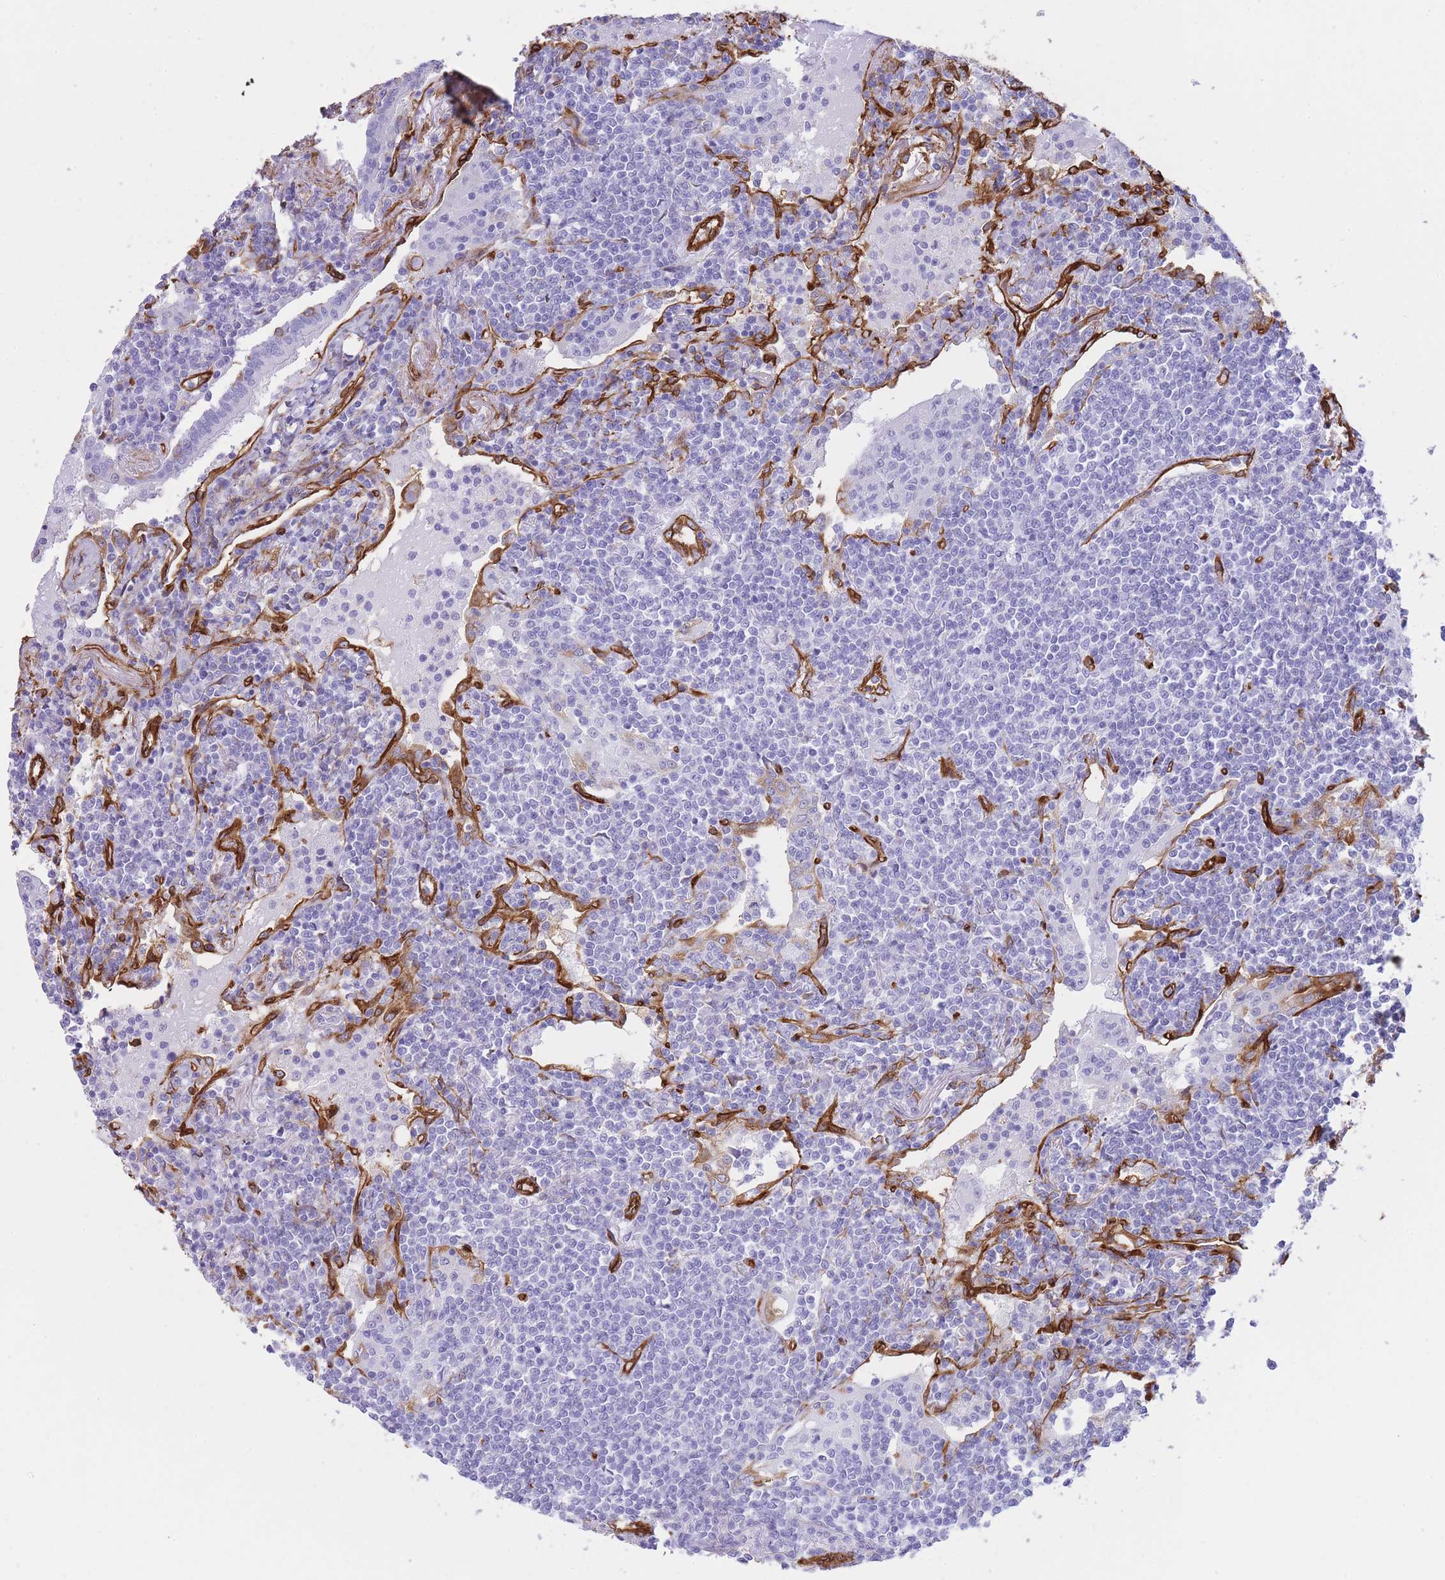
{"staining": {"intensity": "negative", "quantity": "none", "location": "none"}, "tissue": "lymphoma", "cell_type": "Tumor cells", "image_type": "cancer", "snomed": [{"axis": "morphology", "description": "Malignant lymphoma, non-Hodgkin's type, Low grade"}, {"axis": "topography", "description": "Lung"}], "caption": "Immunohistochemistry (IHC) micrograph of neoplastic tissue: lymphoma stained with DAB (3,3'-diaminobenzidine) displays no significant protein positivity in tumor cells.", "gene": "CAVIN1", "patient": {"sex": "female", "age": 71}}